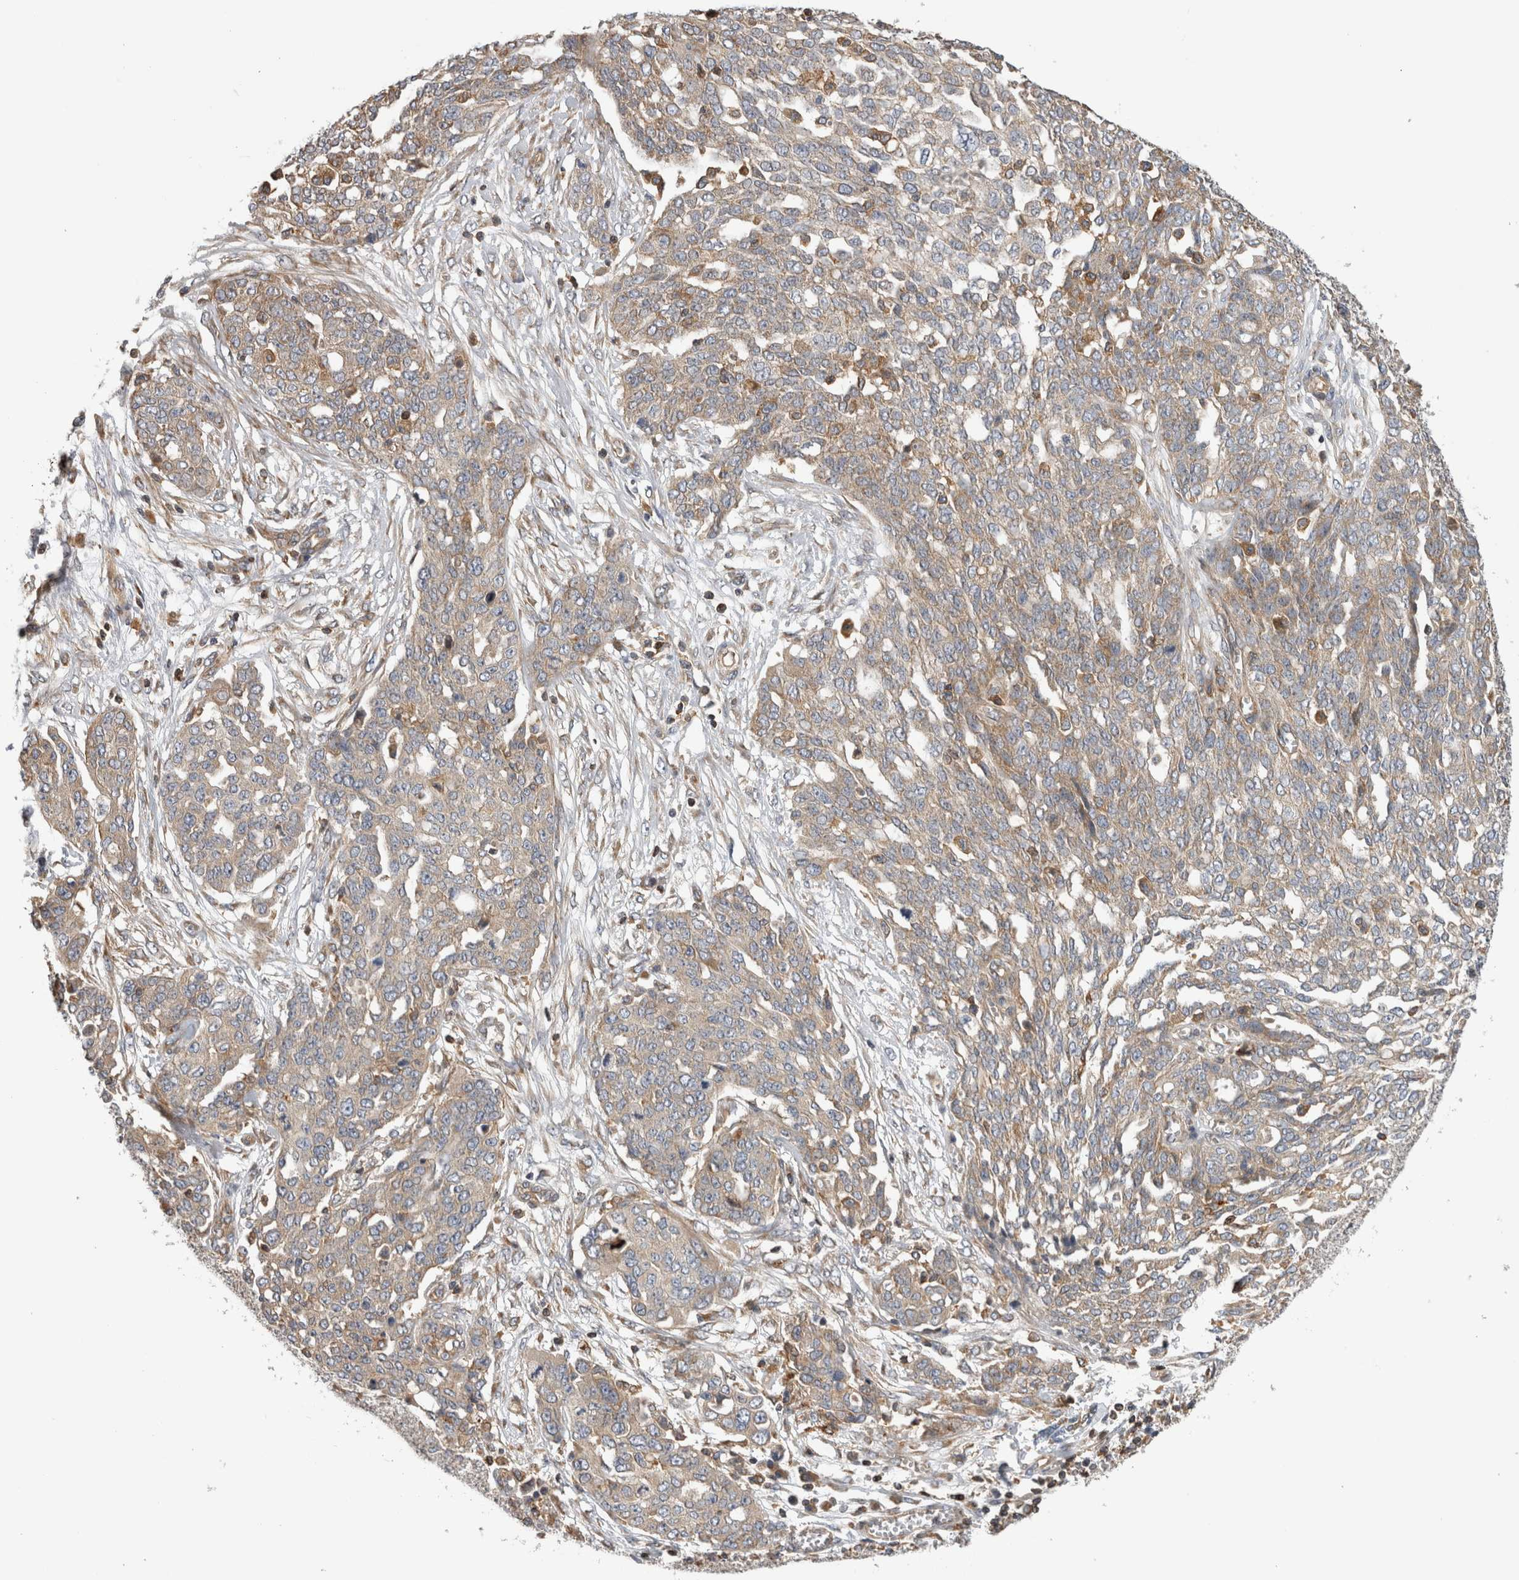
{"staining": {"intensity": "weak", "quantity": ">75%", "location": "cytoplasmic/membranous"}, "tissue": "ovarian cancer", "cell_type": "Tumor cells", "image_type": "cancer", "snomed": [{"axis": "morphology", "description": "Cystadenocarcinoma, serous, NOS"}, {"axis": "topography", "description": "Soft tissue"}, {"axis": "topography", "description": "Ovary"}], "caption": "Weak cytoplasmic/membranous staining is appreciated in approximately >75% of tumor cells in ovarian serous cystadenocarcinoma.", "gene": "GRIK2", "patient": {"sex": "female", "age": 57}}